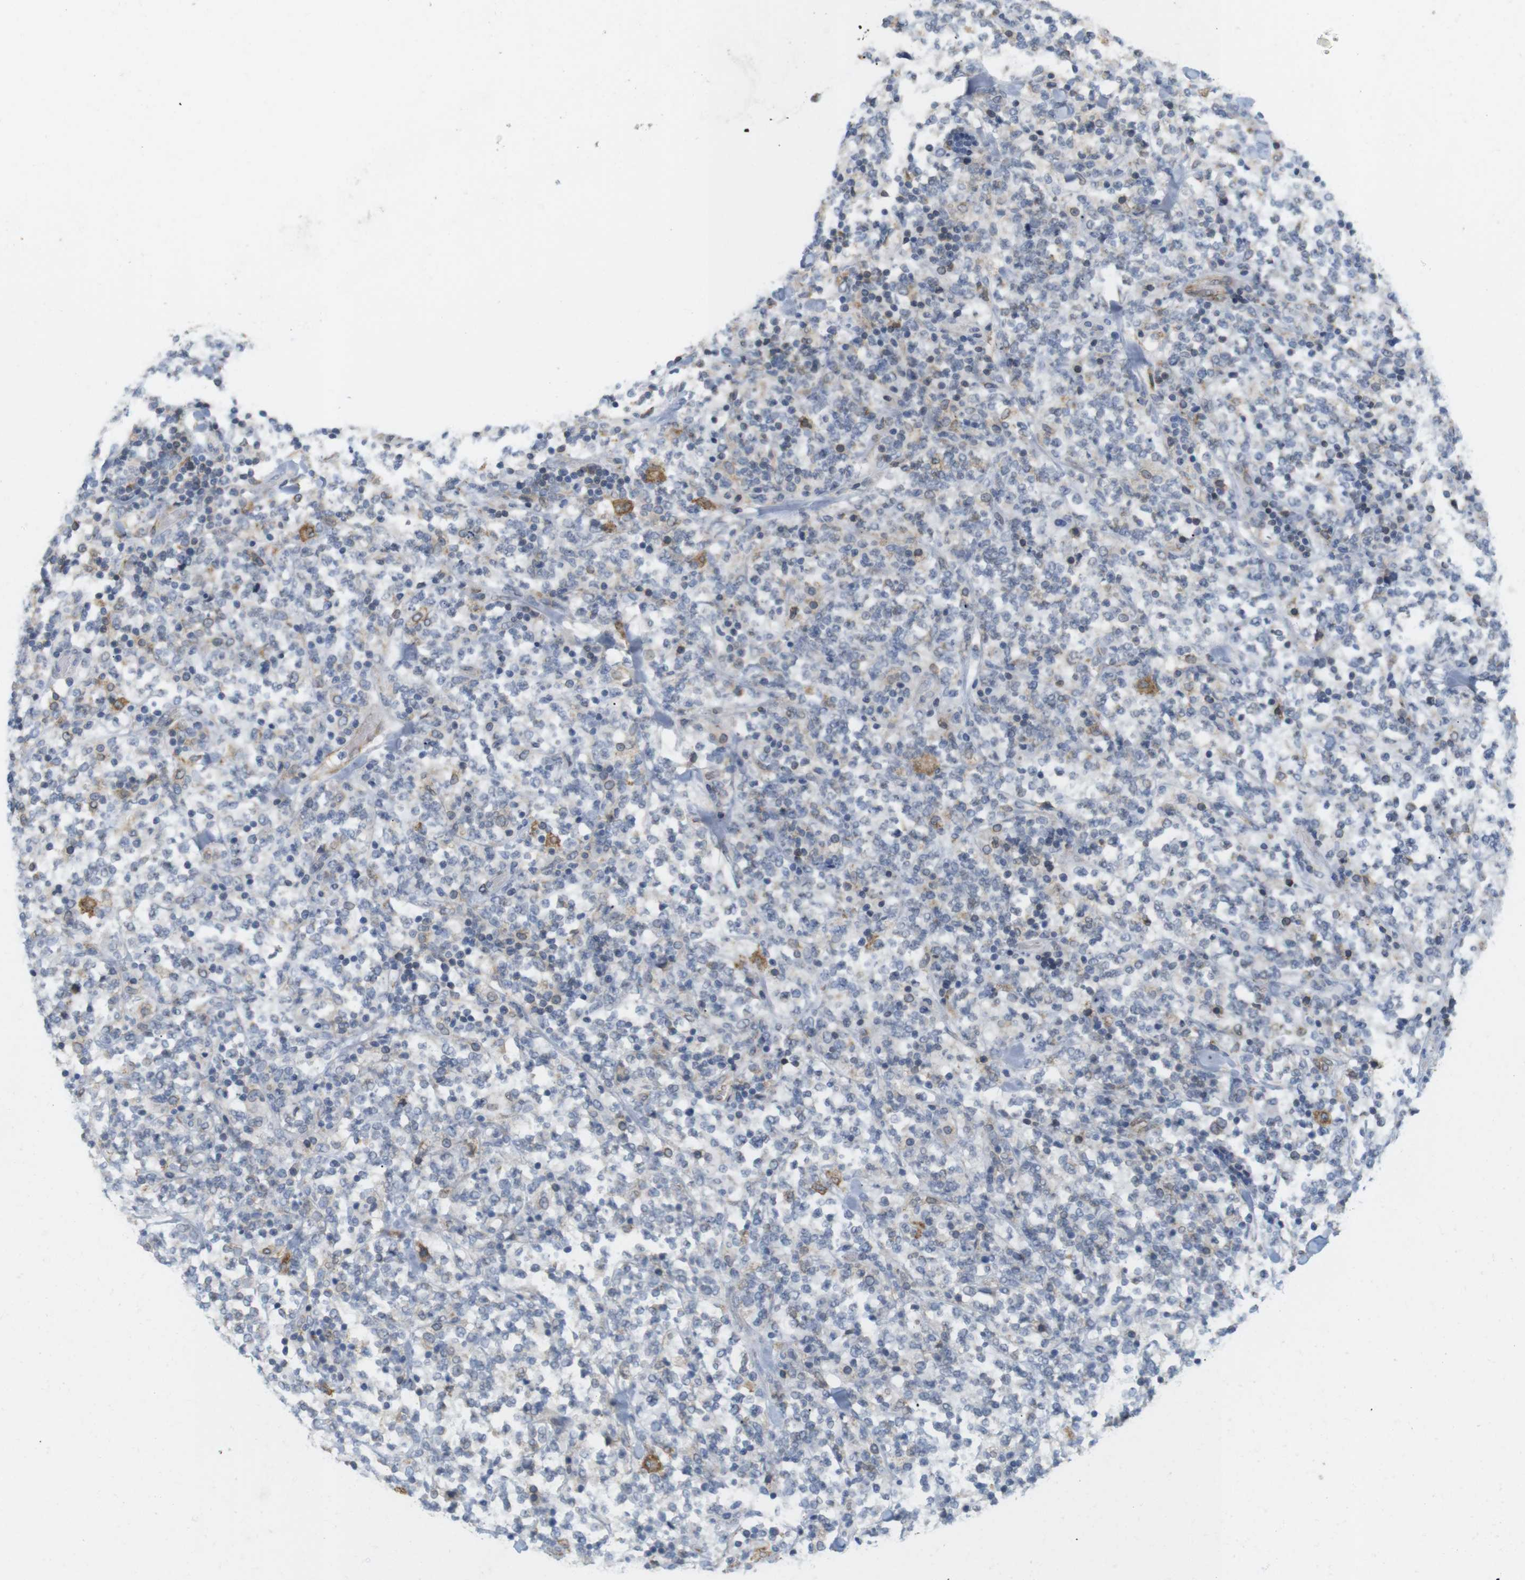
{"staining": {"intensity": "moderate", "quantity": "<25%", "location": "cytoplasmic/membranous"}, "tissue": "lymphoma", "cell_type": "Tumor cells", "image_type": "cancer", "snomed": [{"axis": "morphology", "description": "Malignant lymphoma, non-Hodgkin's type, High grade"}, {"axis": "topography", "description": "Soft tissue"}], "caption": "Lymphoma stained with a protein marker displays moderate staining in tumor cells.", "gene": "ITPR1", "patient": {"sex": "male", "age": 18}}